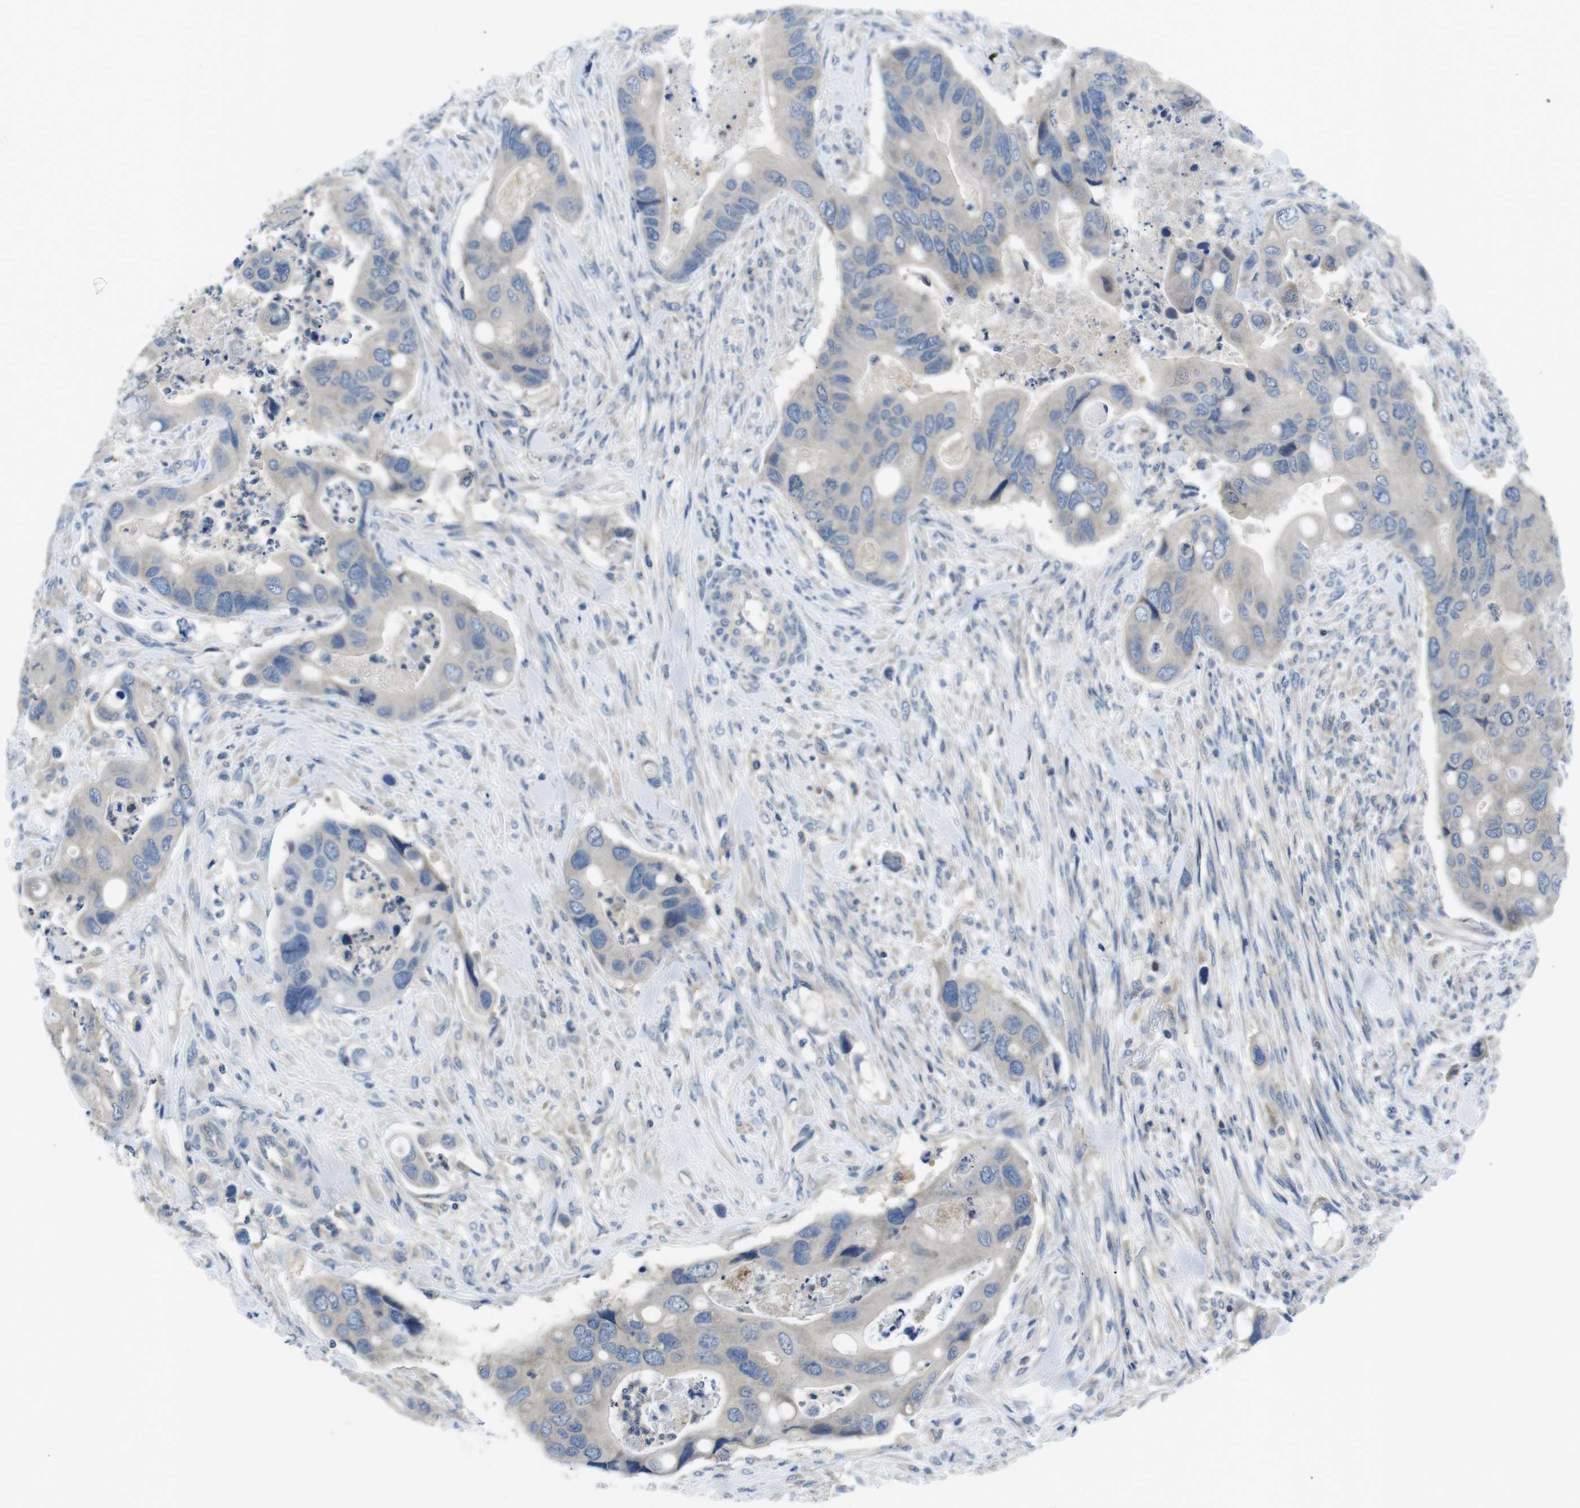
{"staining": {"intensity": "negative", "quantity": "none", "location": "none"}, "tissue": "colorectal cancer", "cell_type": "Tumor cells", "image_type": "cancer", "snomed": [{"axis": "morphology", "description": "Adenocarcinoma, NOS"}, {"axis": "topography", "description": "Rectum"}], "caption": "The immunohistochemistry (IHC) histopathology image has no significant staining in tumor cells of colorectal cancer (adenocarcinoma) tissue. Nuclei are stained in blue.", "gene": "PIK3CD", "patient": {"sex": "female", "age": 57}}